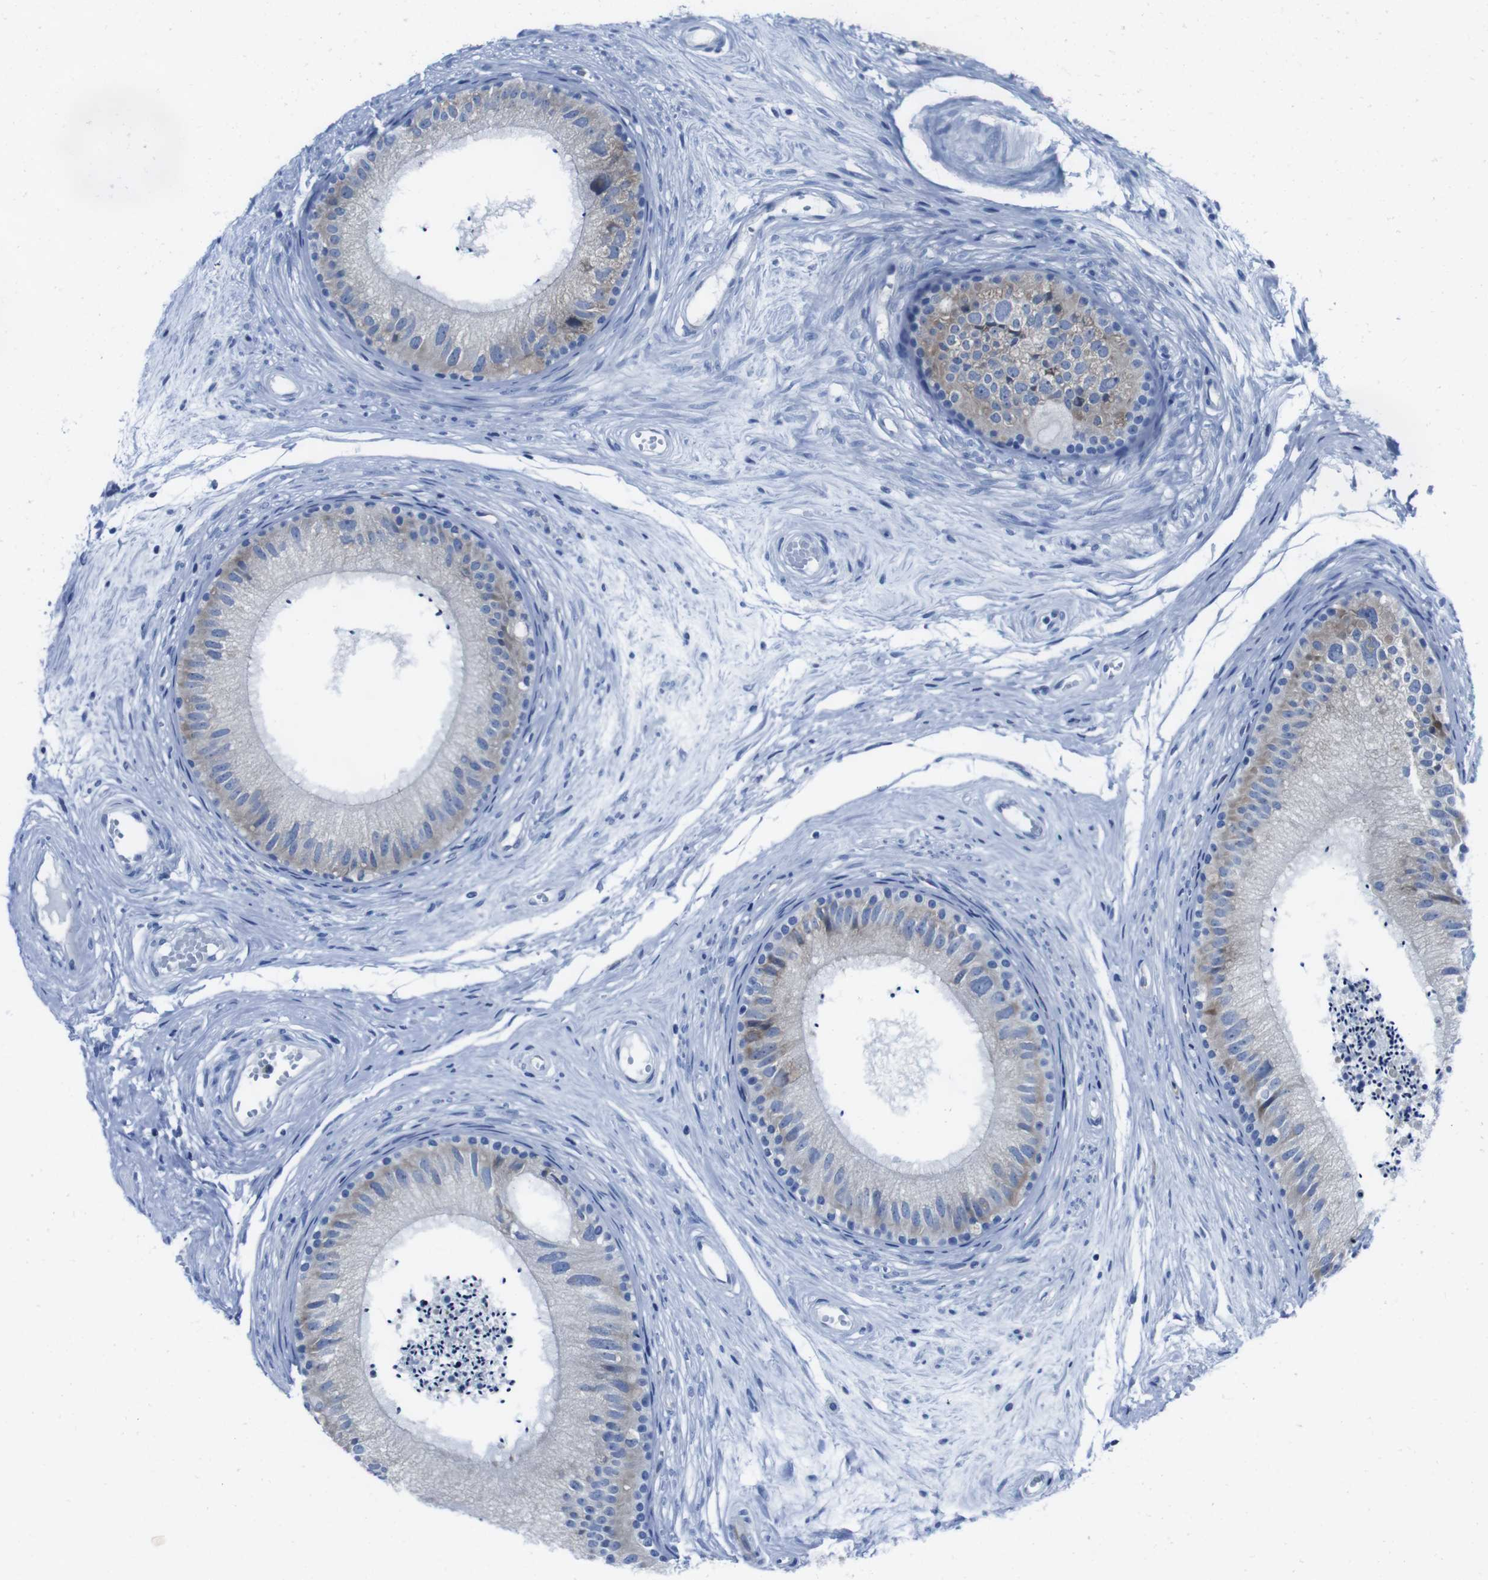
{"staining": {"intensity": "weak", "quantity": "<25%", "location": "cytoplasmic/membranous"}, "tissue": "epididymis", "cell_type": "Glandular cells", "image_type": "normal", "snomed": [{"axis": "morphology", "description": "Normal tissue, NOS"}, {"axis": "topography", "description": "Epididymis"}], "caption": "An immunohistochemistry (IHC) histopathology image of benign epididymis is shown. There is no staining in glandular cells of epididymis. (Brightfield microscopy of DAB immunohistochemistry (IHC) at high magnification).", "gene": "EIF4A1", "patient": {"sex": "male", "age": 56}}